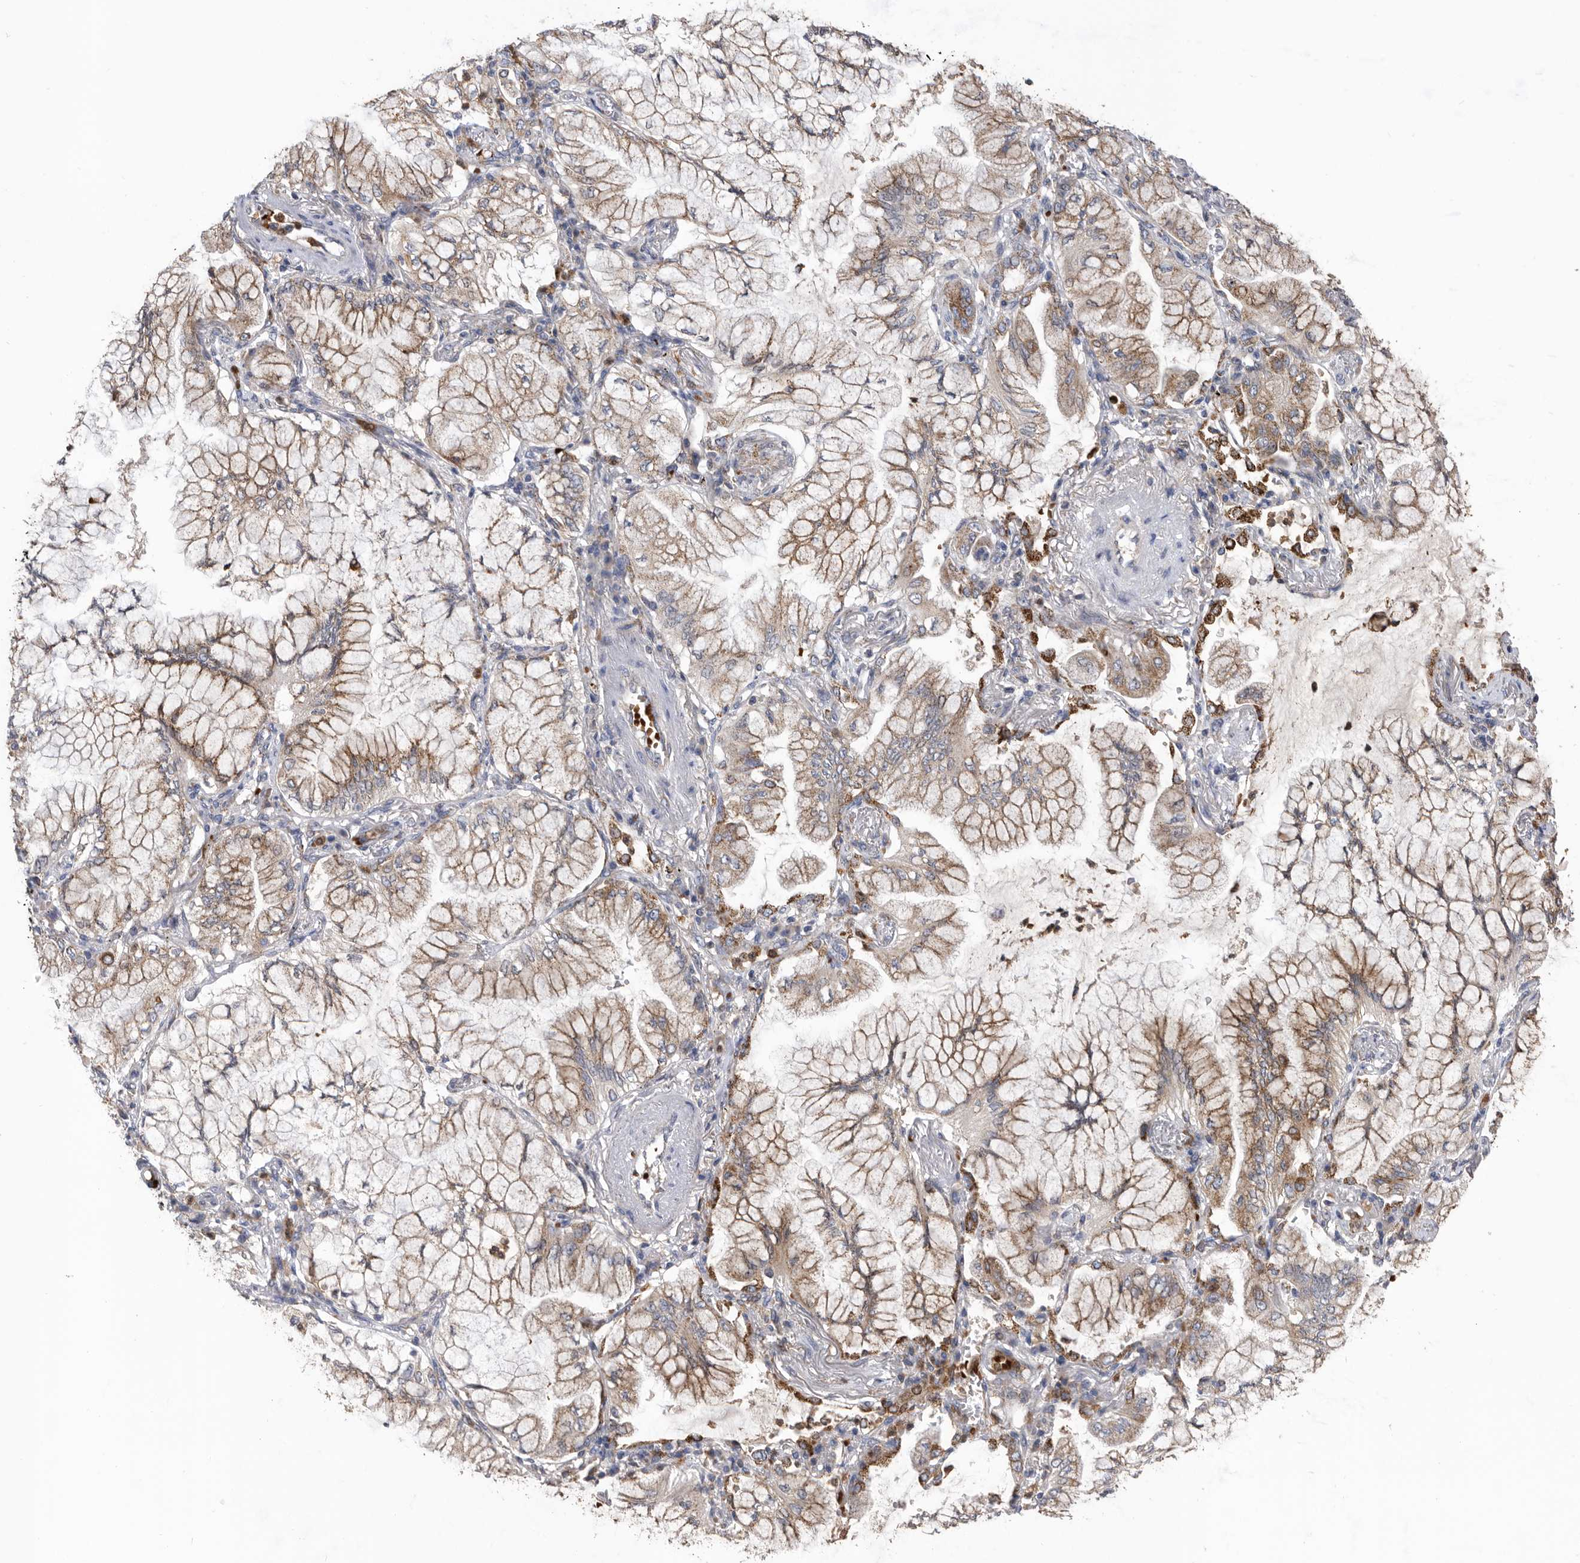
{"staining": {"intensity": "moderate", "quantity": ">75%", "location": "cytoplasmic/membranous"}, "tissue": "lung cancer", "cell_type": "Tumor cells", "image_type": "cancer", "snomed": [{"axis": "morphology", "description": "Adenocarcinoma, NOS"}, {"axis": "topography", "description": "Lung"}], "caption": "Lung adenocarcinoma stained with a brown dye exhibits moderate cytoplasmic/membranous positive positivity in approximately >75% of tumor cells.", "gene": "CRISPLD2", "patient": {"sex": "female", "age": 70}}